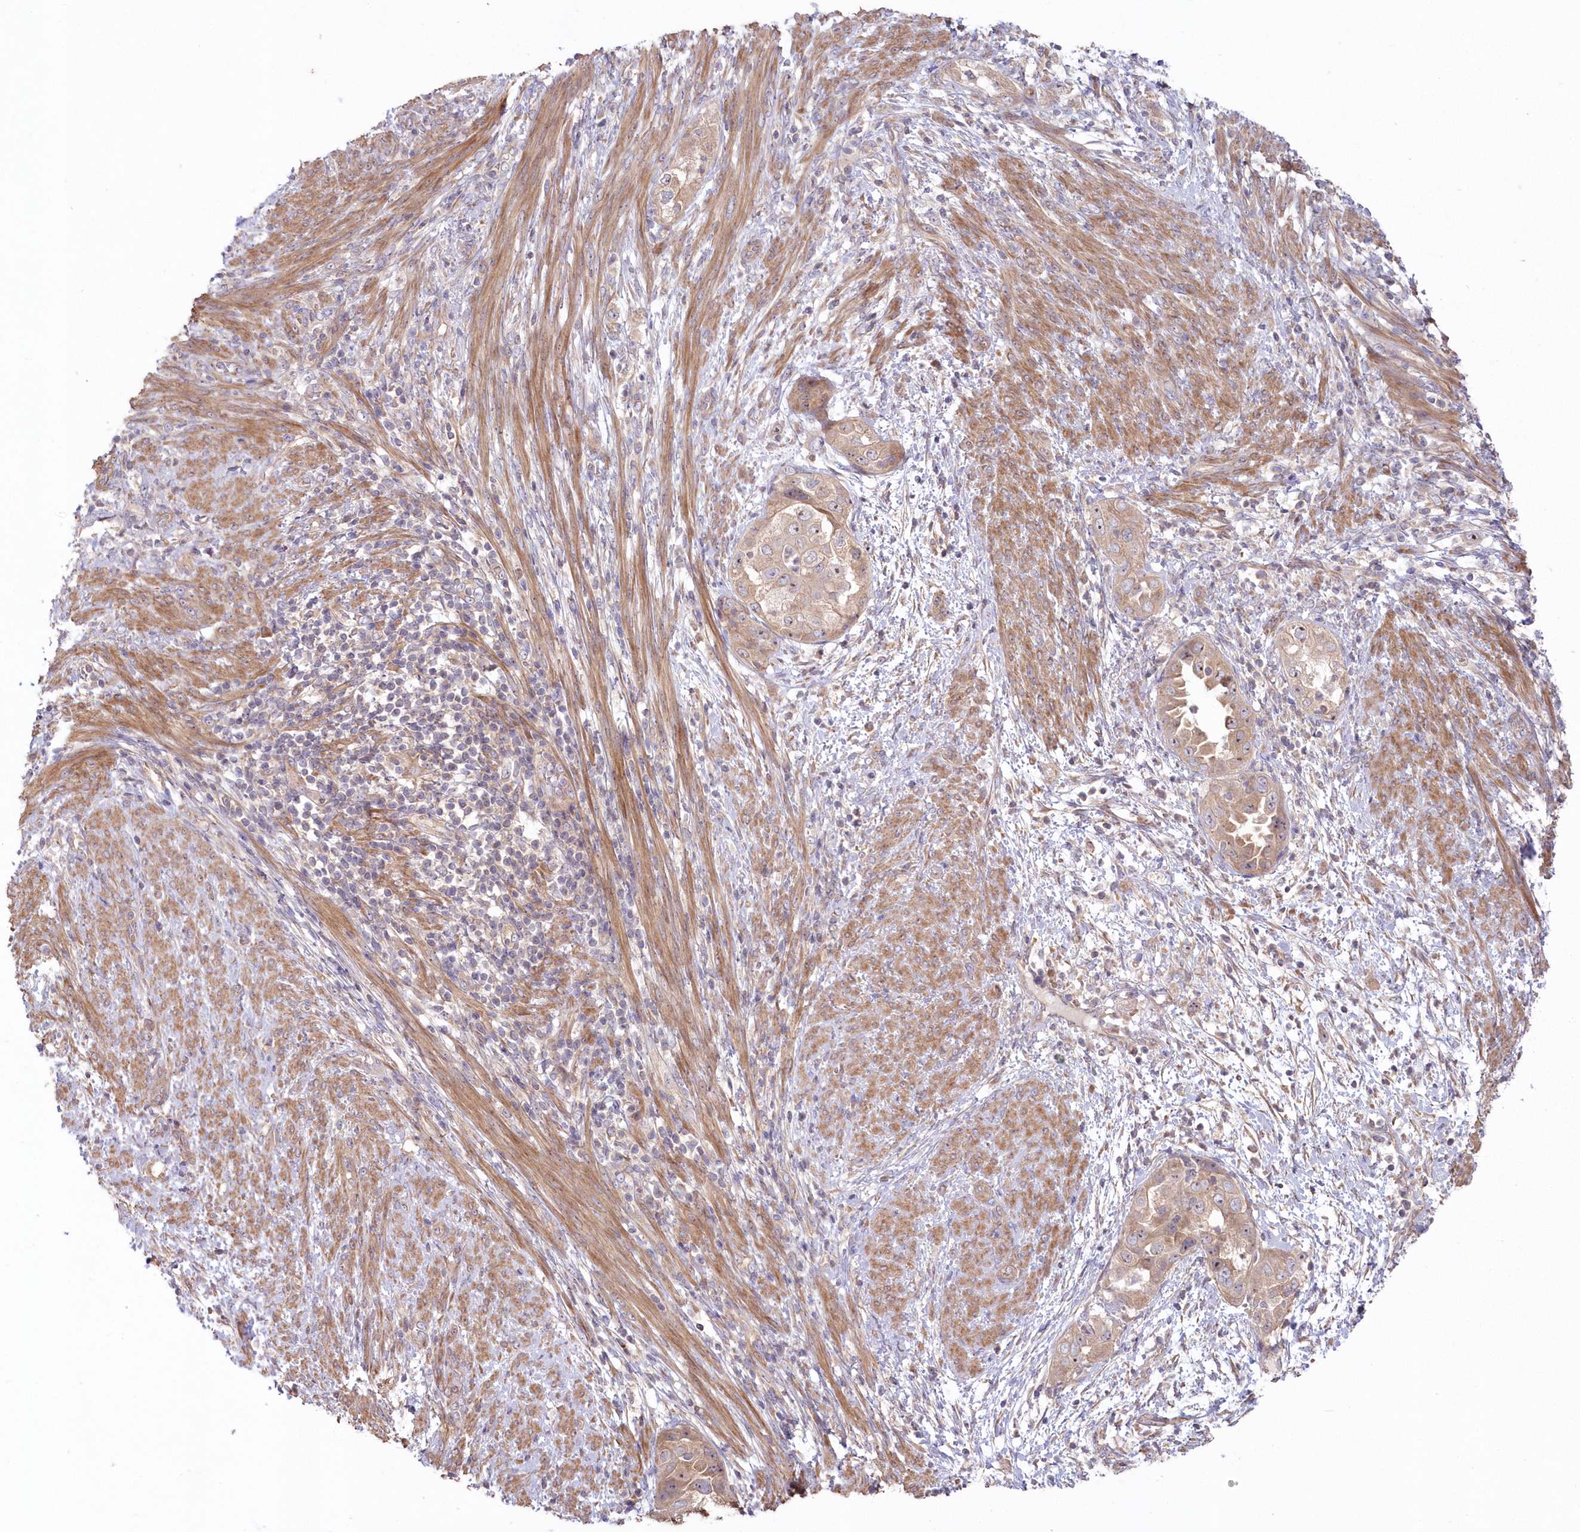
{"staining": {"intensity": "weak", "quantity": ">75%", "location": "cytoplasmic/membranous,nuclear"}, "tissue": "endometrial cancer", "cell_type": "Tumor cells", "image_type": "cancer", "snomed": [{"axis": "morphology", "description": "Adenocarcinoma, NOS"}, {"axis": "topography", "description": "Endometrium"}], "caption": "The immunohistochemical stain labels weak cytoplasmic/membranous and nuclear expression in tumor cells of endometrial adenocarcinoma tissue.", "gene": "TBCA", "patient": {"sex": "female", "age": 85}}